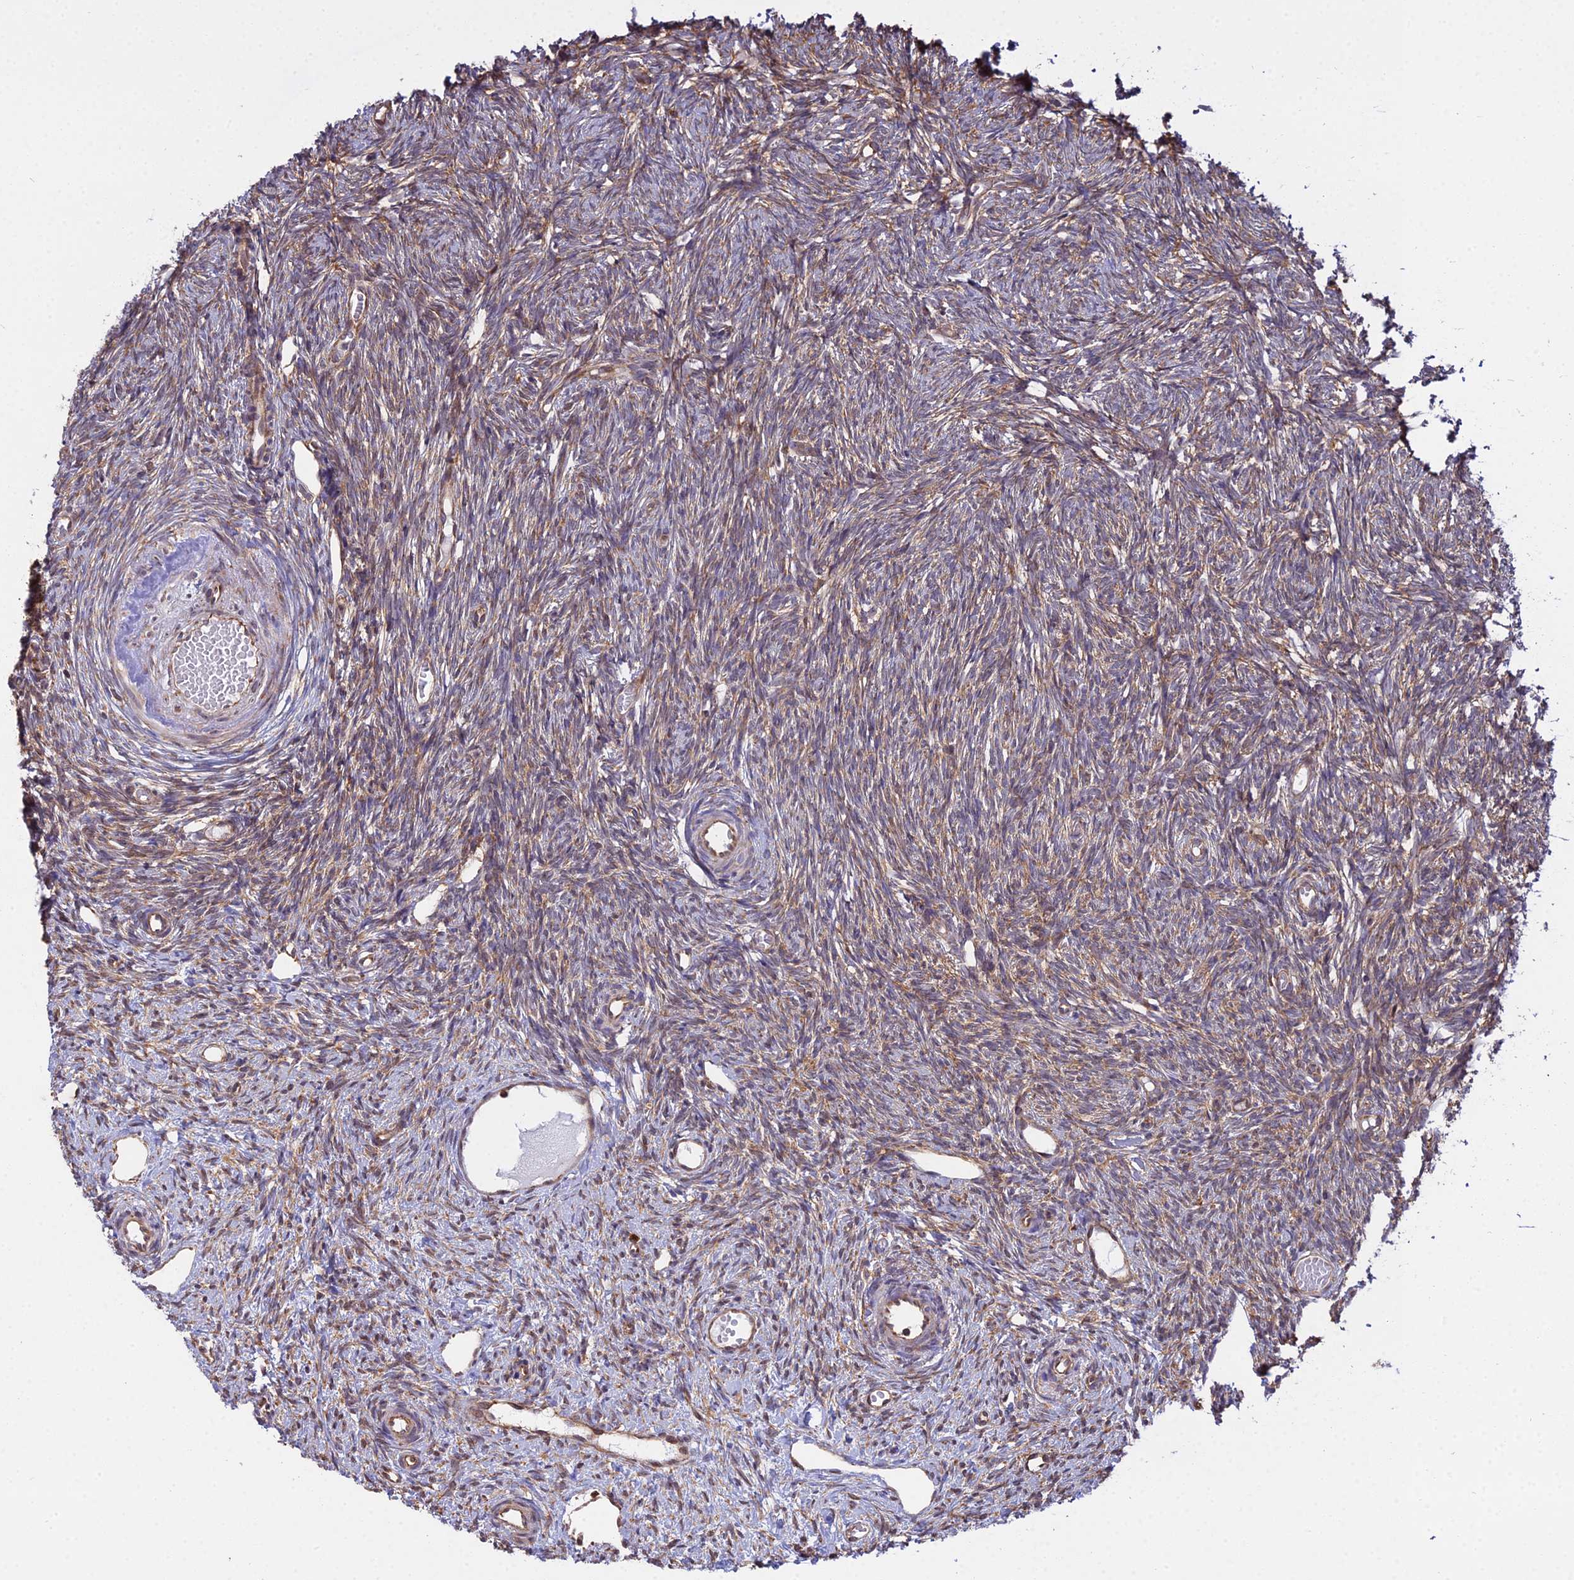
{"staining": {"intensity": "moderate", "quantity": ">75%", "location": "cytoplasmic/membranous"}, "tissue": "ovary", "cell_type": "Ovarian stroma cells", "image_type": "normal", "snomed": [{"axis": "morphology", "description": "Normal tissue, NOS"}, {"axis": "topography", "description": "Ovary"}], "caption": "Immunohistochemical staining of benign ovary exhibits moderate cytoplasmic/membranous protein staining in approximately >75% of ovarian stroma cells.", "gene": "RPL26", "patient": {"sex": "female", "age": 51}}